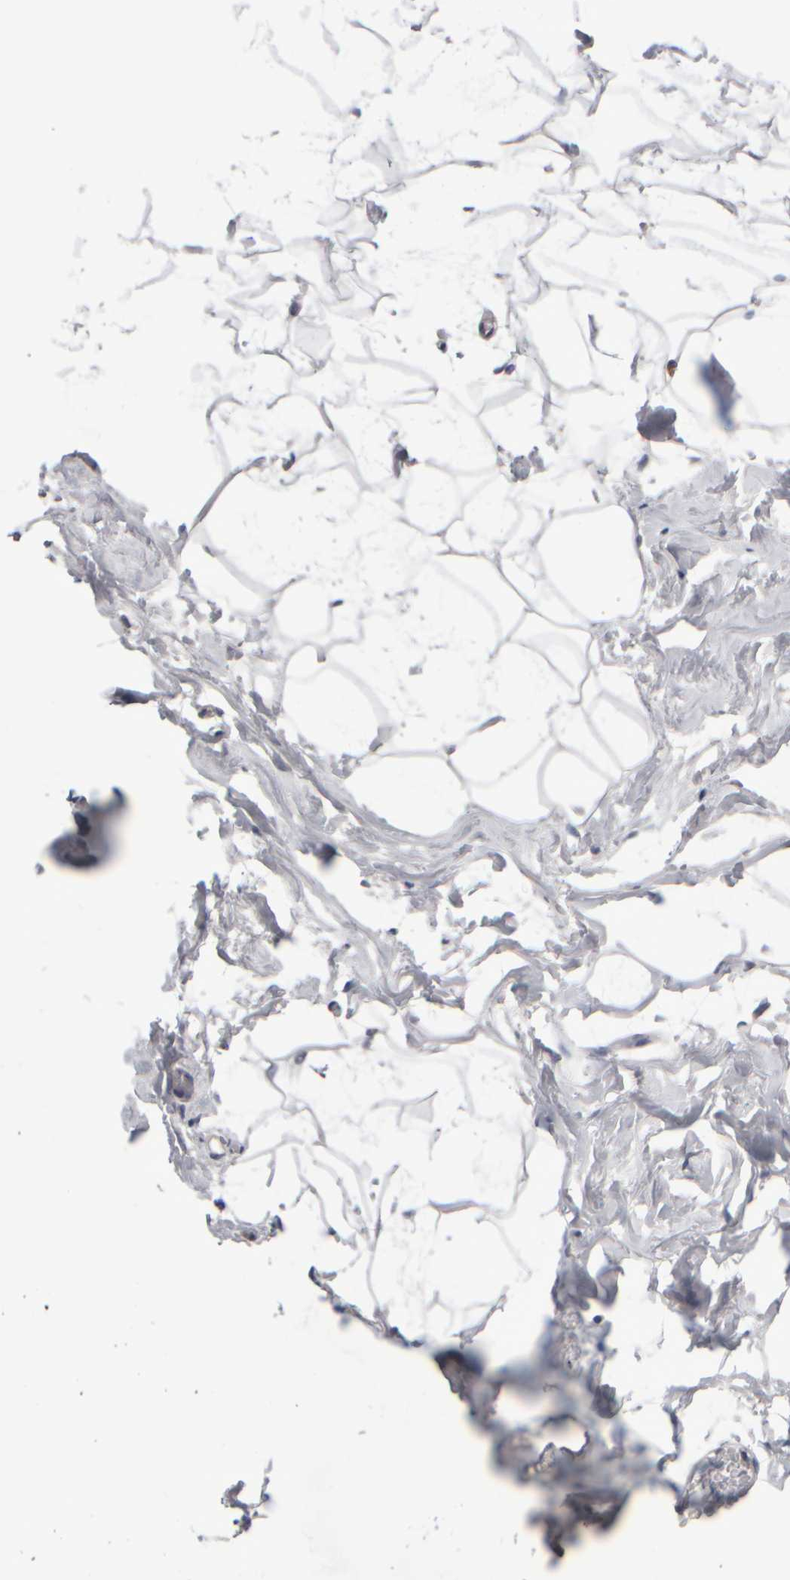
{"staining": {"intensity": "negative", "quantity": "none", "location": "none"}, "tissue": "adipose tissue", "cell_type": "Adipocytes", "image_type": "normal", "snomed": [{"axis": "morphology", "description": "Normal tissue, NOS"}, {"axis": "morphology", "description": "Fibrosis, NOS"}, {"axis": "topography", "description": "Breast"}, {"axis": "topography", "description": "Adipose tissue"}], "caption": "Immunohistochemistry of benign human adipose tissue reveals no positivity in adipocytes. (IHC, brightfield microscopy, high magnification).", "gene": "EPHX2", "patient": {"sex": "female", "age": 39}}